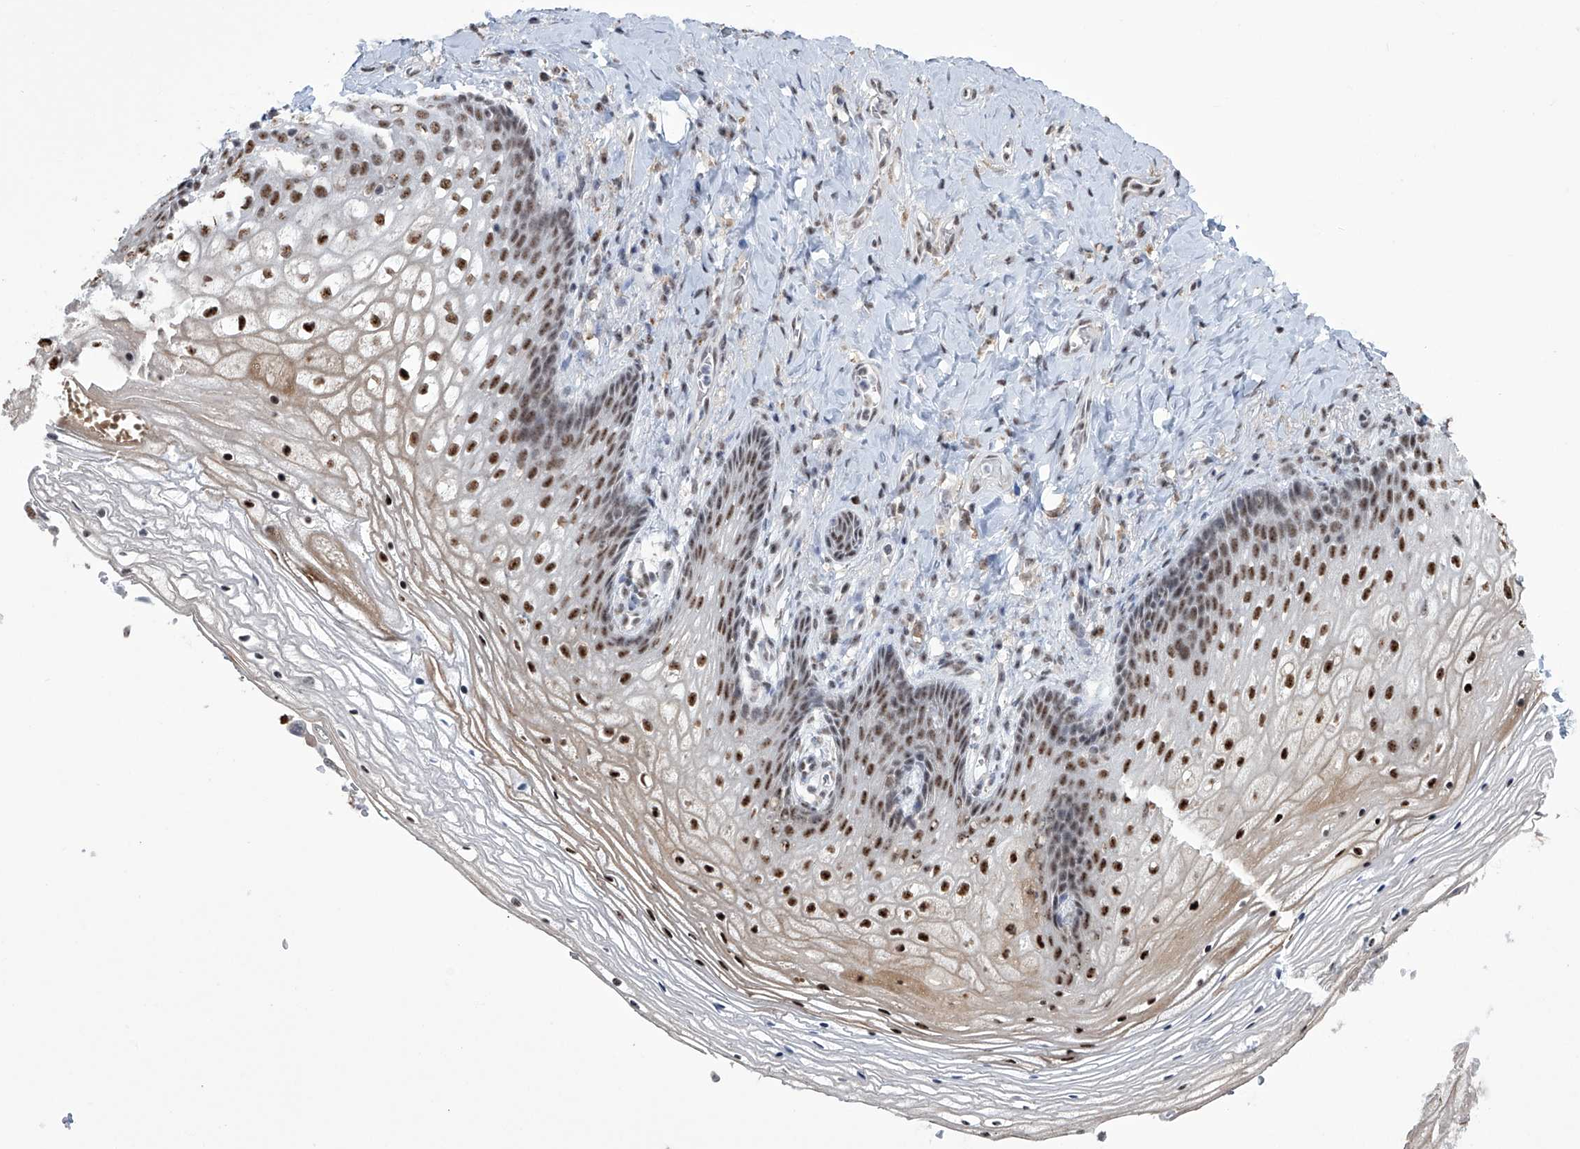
{"staining": {"intensity": "strong", "quantity": "25%-75%", "location": "cytoplasmic/membranous,nuclear"}, "tissue": "vagina", "cell_type": "Squamous epithelial cells", "image_type": "normal", "snomed": [{"axis": "morphology", "description": "Normal tissue, NOS"}, {"axis": "topography", "description": "Vagina"}], "caption": "Protein expression analysis of benign vagina displays strong cytoplasmic/membranous,nuclear positivity in about 25%-75% of squamous epithelial cells.", "gene": "FBXL4", "patient": {"sex": "female", "age": 60}}